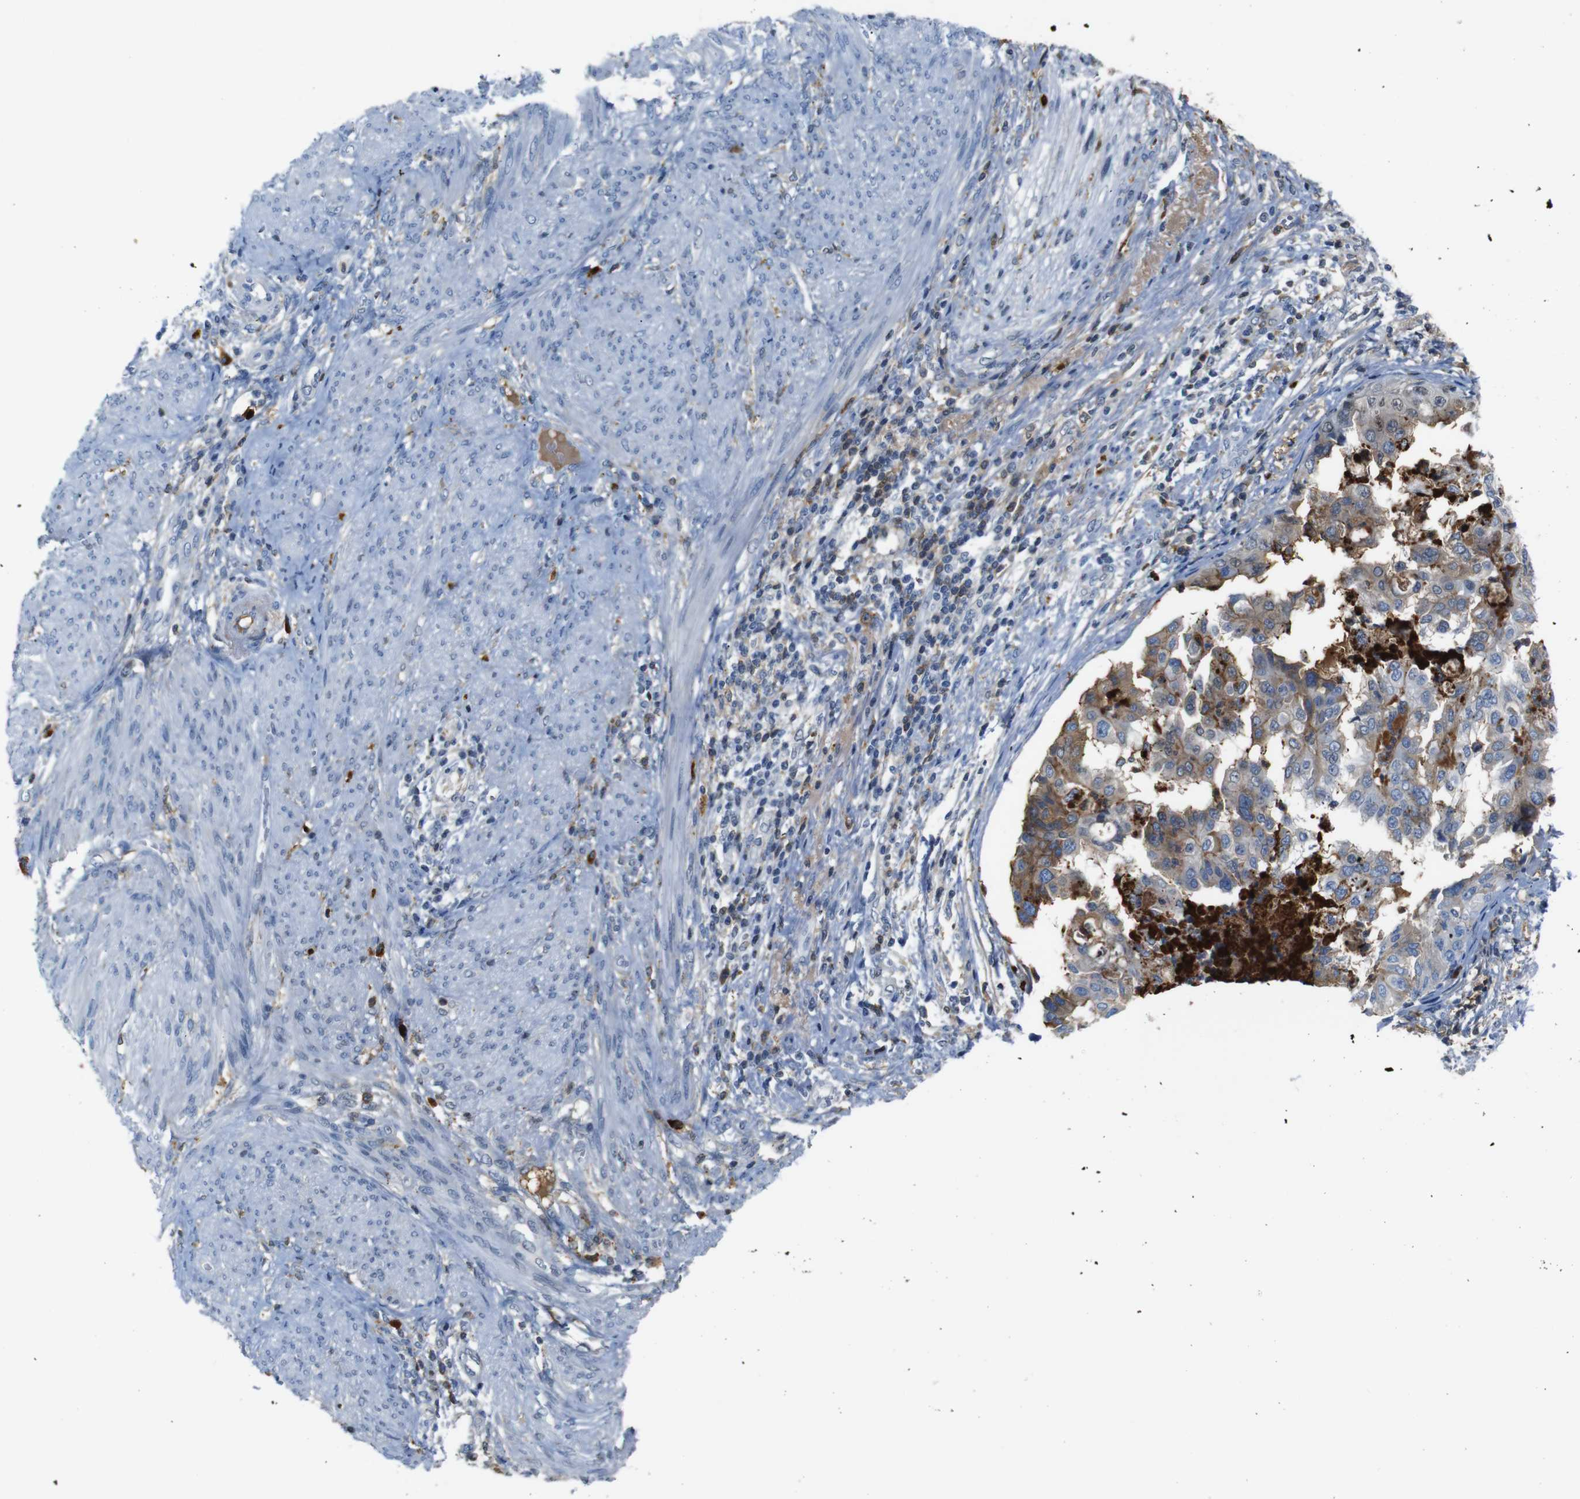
{"staining": {"intensity": "moderate", "quantity": "25%-75%", "location": "cytoplasmic/membranous"}, "tissue": "endometrial cancer", "cell_type": "Tumor cells", "image_type": "cancer", "snomed": [{"axis": "morphology", "description": "Adenocarcinoma, NOS"}, {"axis": "topography", "description": "Endometrium"}], "caption": "Immunohistochemical staining of human endometrial cancer (adenocarcinoma) displays medium levels of moderate cytoplasmic/membranous protein staining in about 25%-75% of tumor cells.", "gene": "SERPINA1", "patient": {"sex": "female", "age": 85}}